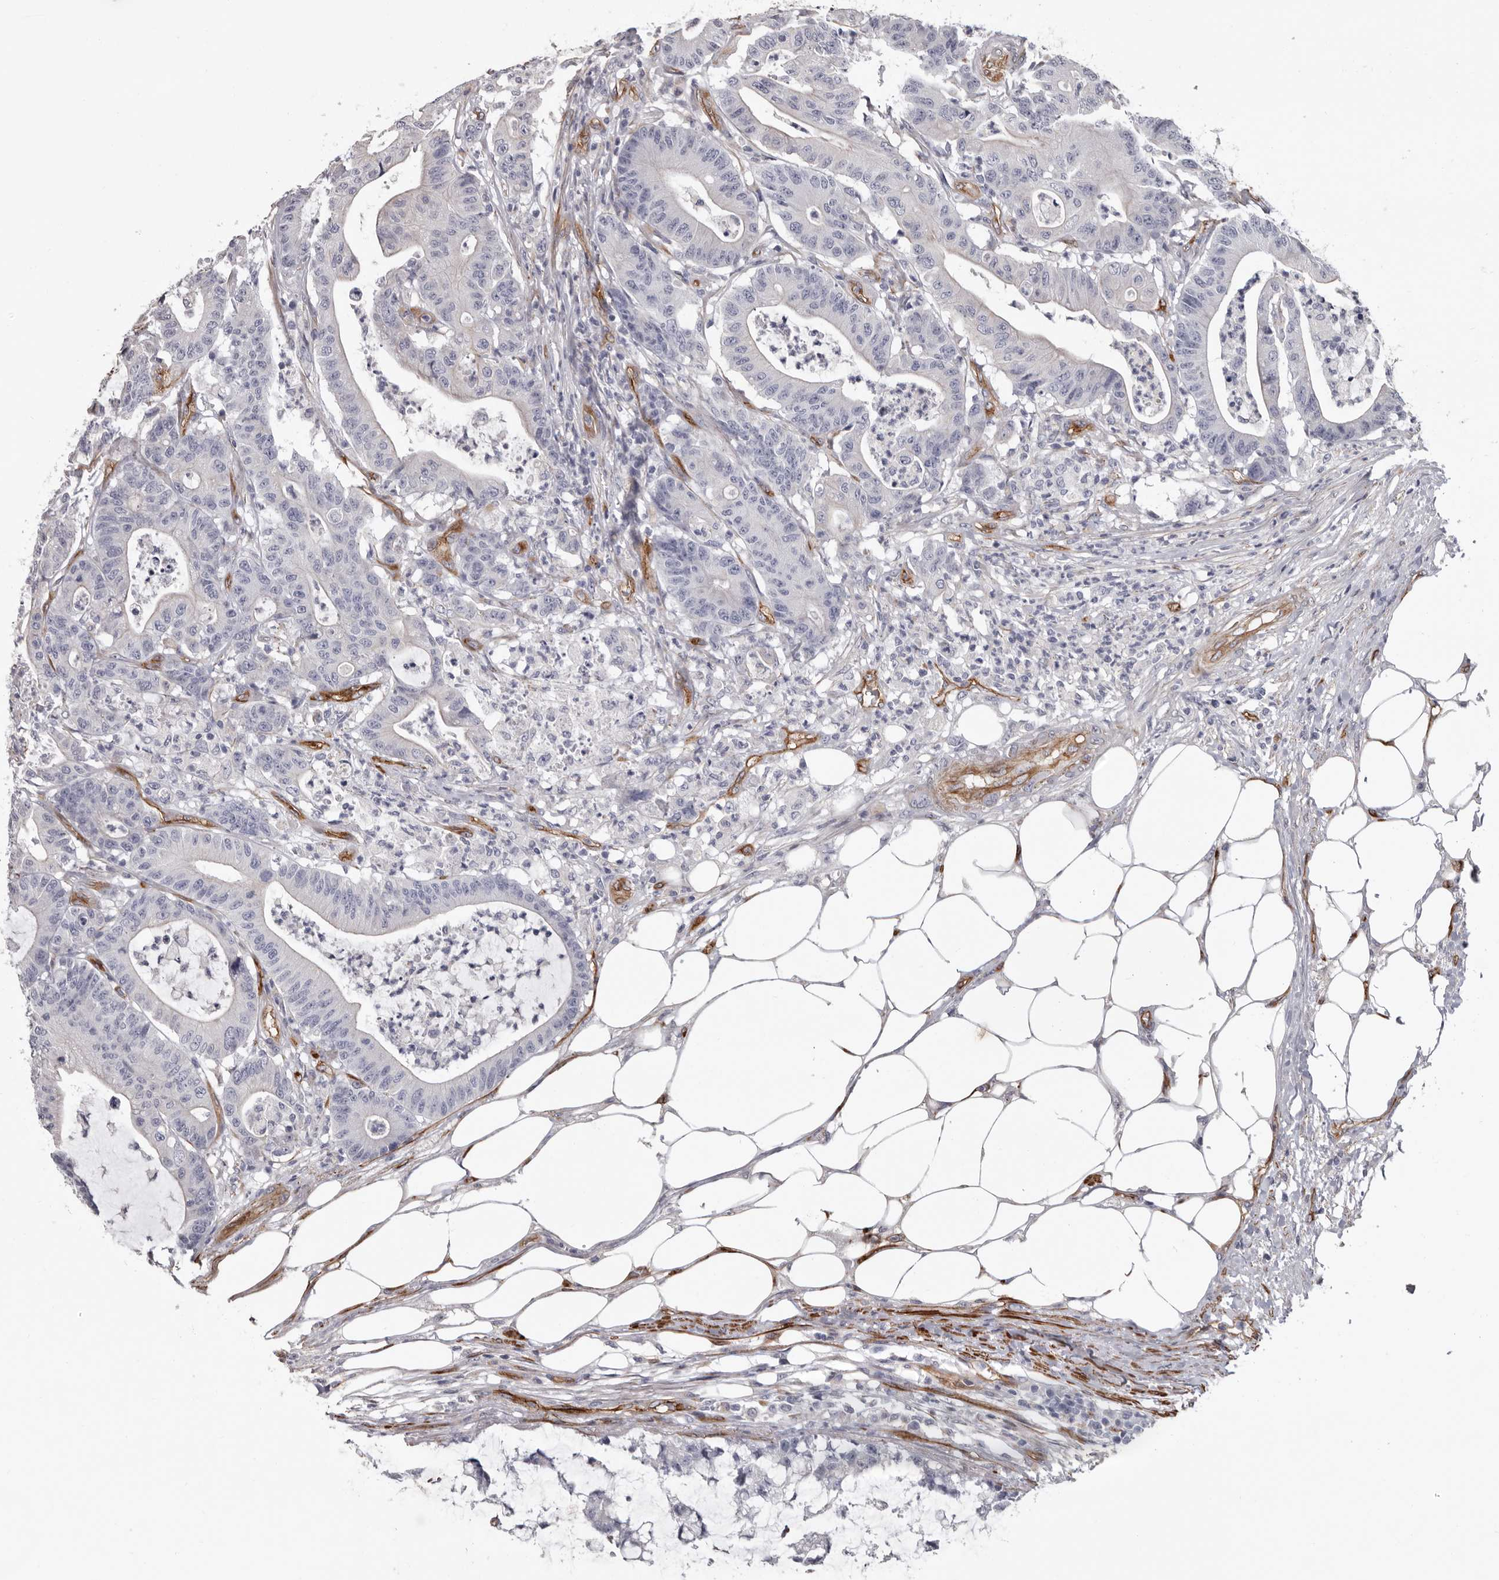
{"staining": {"intensity": "negative", "quantity": "none", "location": "none"}, "tissue": "colorectal cancer", "cell_type": "Tumor cells", "image_type": "cancer", "snomed": [{"axis": "morphology", "description": "Adenocarcinoma, NOS"}, {"axis": "topography", "description": "Colon"}], "caption": "Tumor cells are negative for brown protein staining in colorectal cancer. The staining is performed using DAB brown chromogen with nuclei counter-stained in using hematoxylin.", "gene": "ADGRL4", "patient": {"sex": "female", "age": 84}}